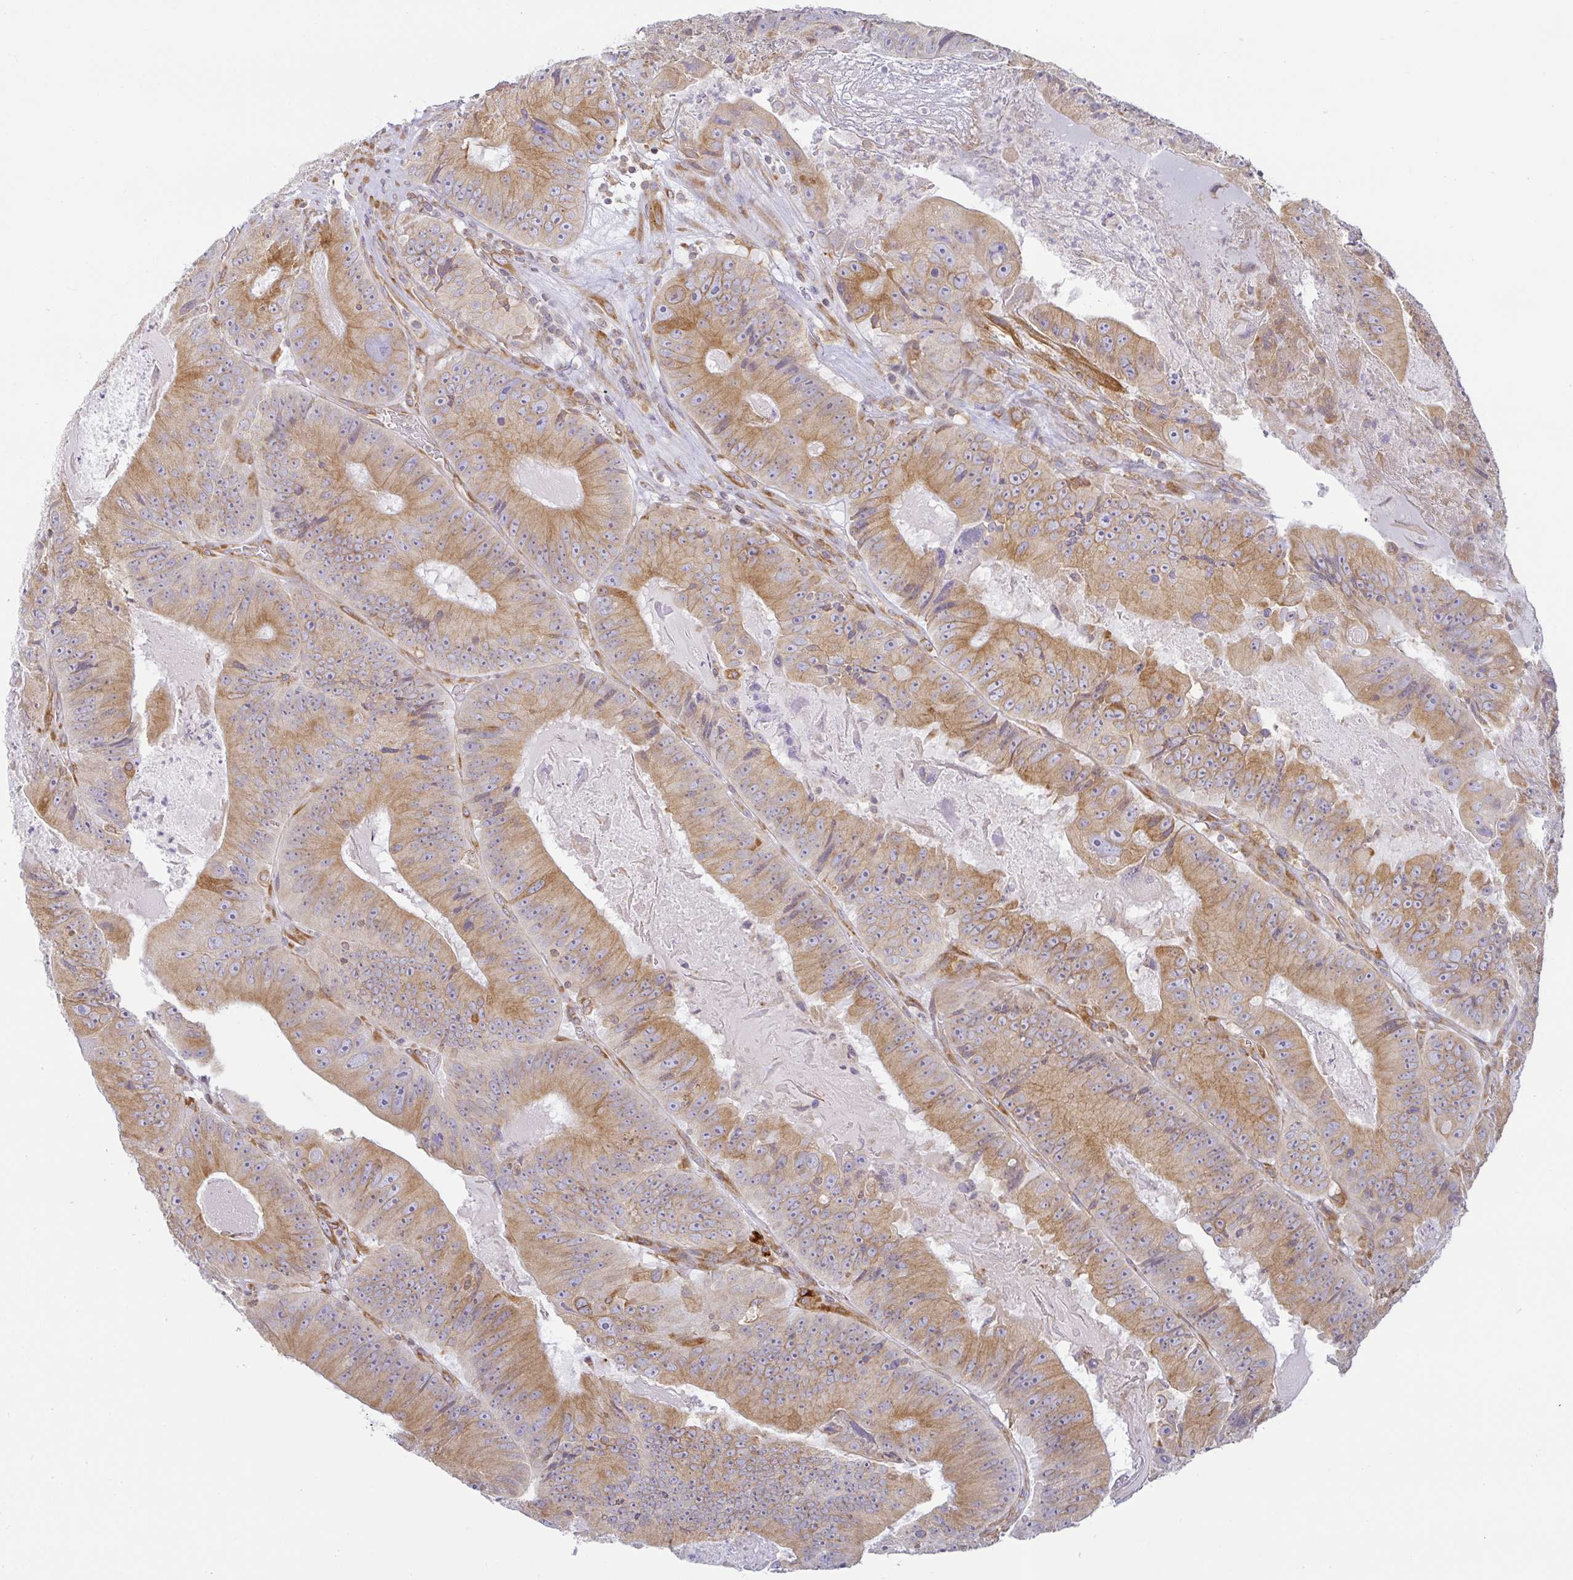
{"staining": {"intensity": "moderate", "quantity": ">75%", "location": "cytoplasmic/membranous,nuclear"}, "tissue": "colorectal cancer", "cell_type": "Tumor cells", "image_type": "cancer", "snomed": [{"axis": "morphology", "description": "Adenocarcinoma, NOS"}, {"axis": "topography", "description": "Colon"}], "caption": "This micrograph shows colorectal adenocarcinoma stained with immunohistochemistry to label a protein in brown. The cytoplasmic/membranous and nuclear of tumor cells show moderate positivity for the protein. Nuclei are counter-stained blue.", "gene": "DERL2", "patient": {"sex": "female", "age": 86}}